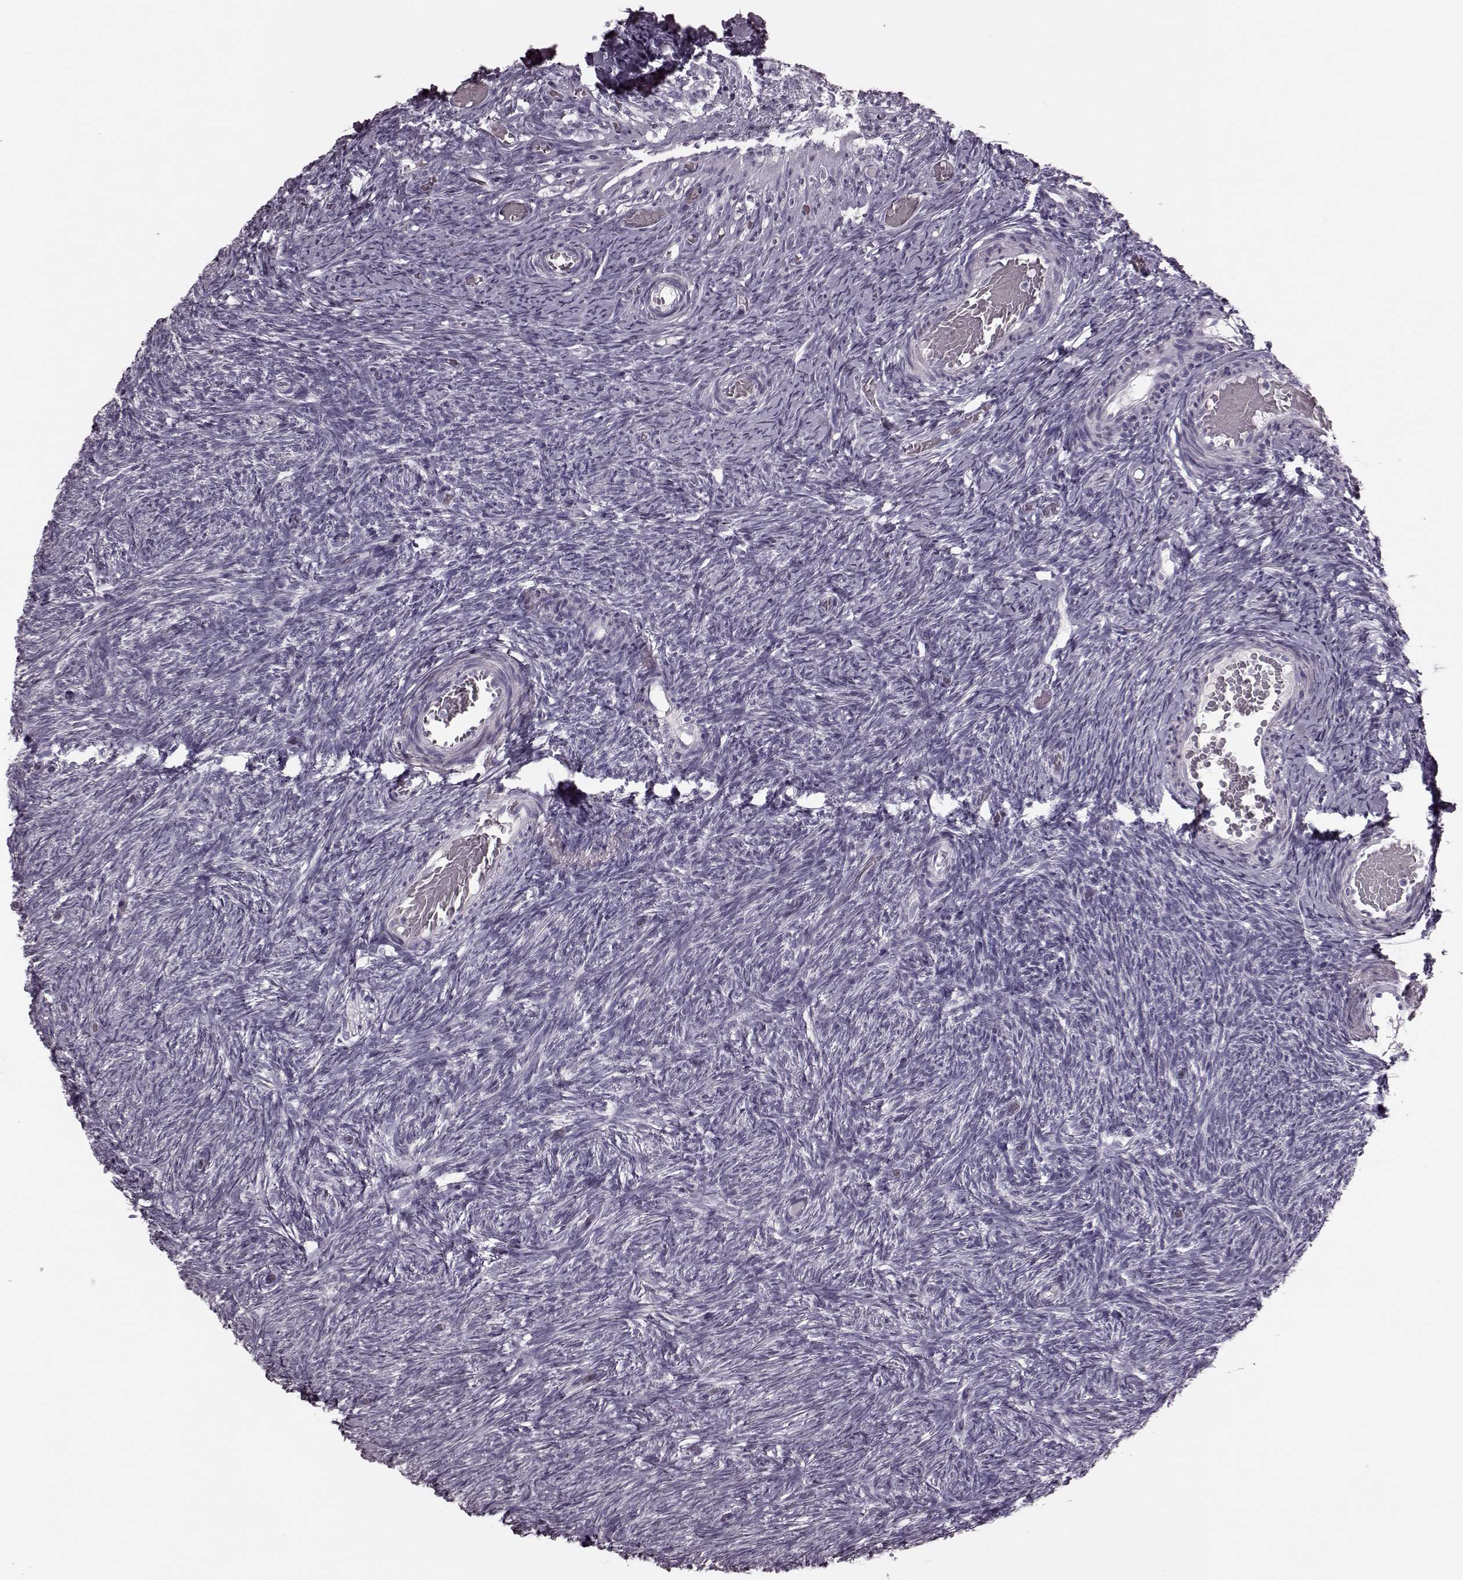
{"staining": {"intensity": "negative", "quantity": "none", "location": "none"}, "tissue": "ovary", "cell_type": "Ovarian stroma cells", "image_type": "normal", "snomed": [{"axis": "morphology", "description": "Normal tissue, NOS"}, {"axis": "topography", "description": "Ovary"}], "caption": "Immunohistochemical staining of normal human ovary shows no significant expression in ovarian stroma cells.", "gene": "TRPM1", "patient": {"sex": "female", "age": 39}}